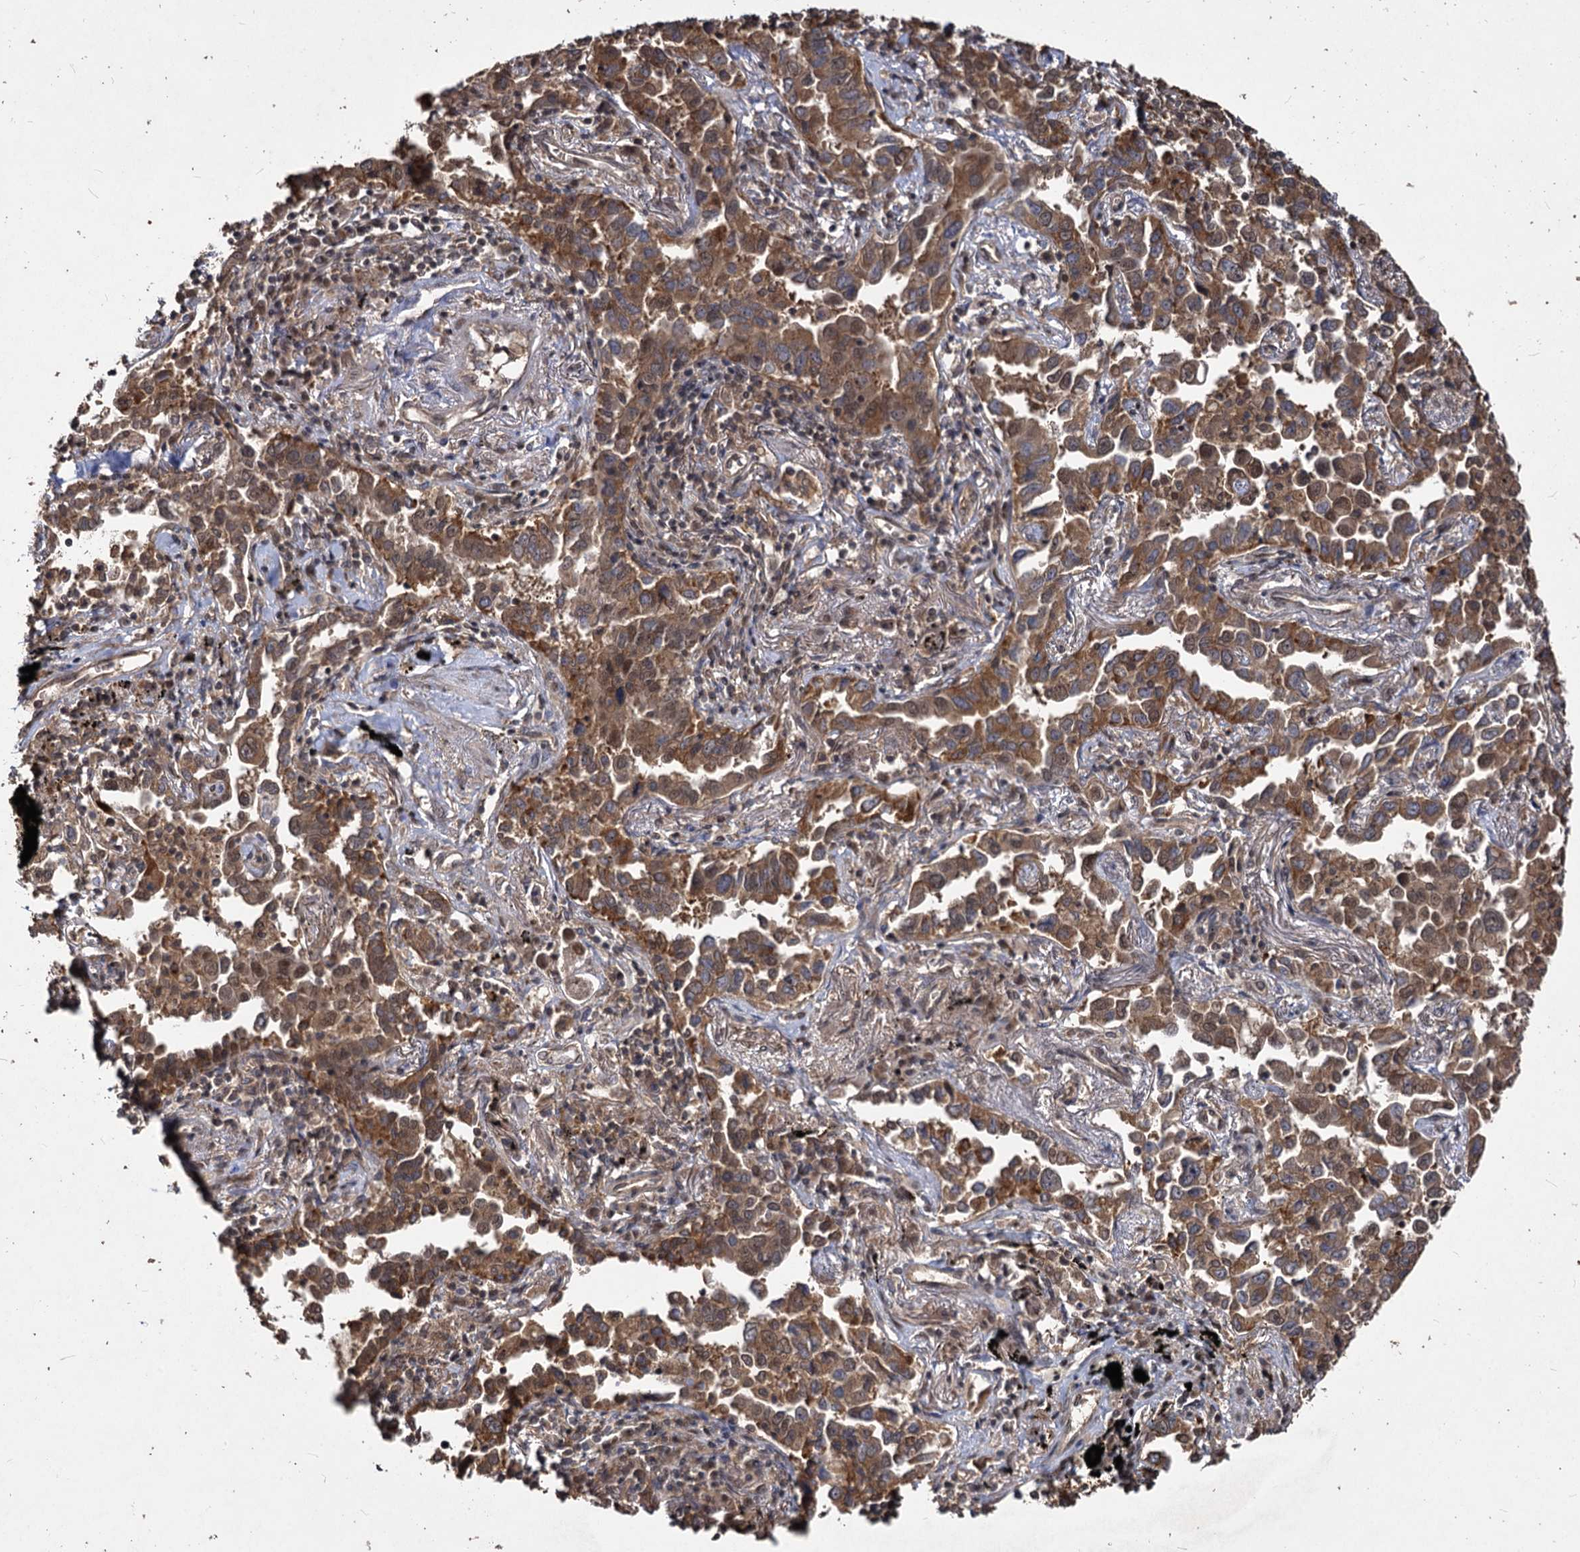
{"staining": {"intensity": "moderate", "quantity": "25%-75%", "location": "cytoplasmic/membranous,nuclear"}, "tissue": "lung cancer", "cell_type": "Tumor cells", "image_type": "cancer", "snomed": [{"axis": "morphology", "description": "Adenocarcinoma, NOS"}, {"axis": "topography", "description": "Lung"}], "caption": "Lung adenocarcinoma stained for a protein reveals moderate cytoplasmic/membranous and nuclear positivity in tumor cells.", "gene": "VPS51", "patient": {"sex": "male", "age": 67}}